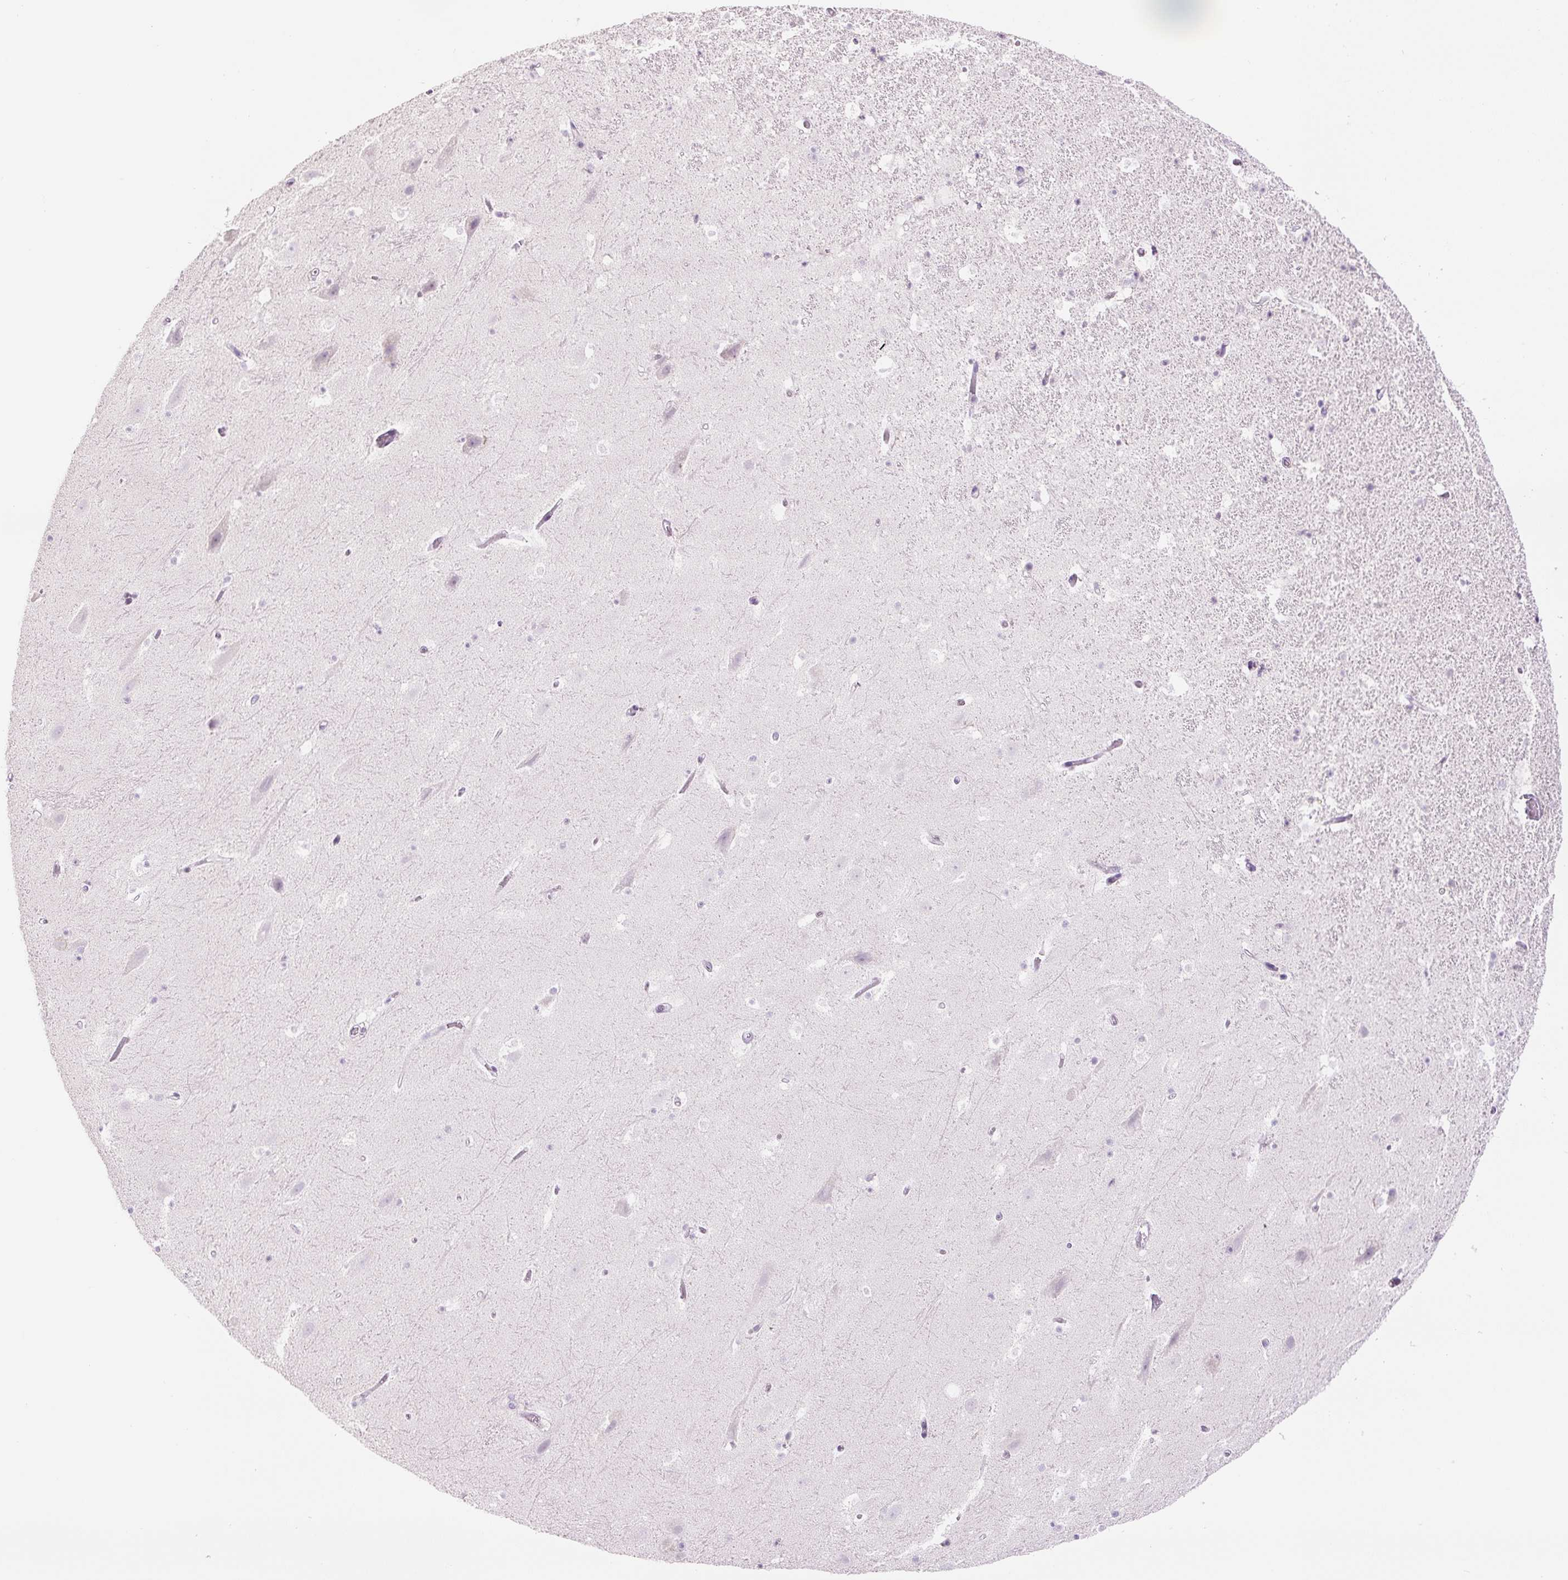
{"staining": {"intensity": "negative", "quantity": "none", "location": "none"}, "tissue": "hippocampus", "cell_type": "Glial cells", "image_type": "normal", "snomed": [{"axis": "morphology", "description": "Normal tissue, NOS"}, {"axis": "topography", "description": "Hippocampus"}], "caption": "Protein analysis of normal hippocampus displays no significant positivity in glial cells. (DAB (3,3'-diaminobenzidine) immunohistochemistry visualized using brightfield microscopy, high magnification).", "gene": "SIX1", "patient": {"sex": "male", "age": 37}}